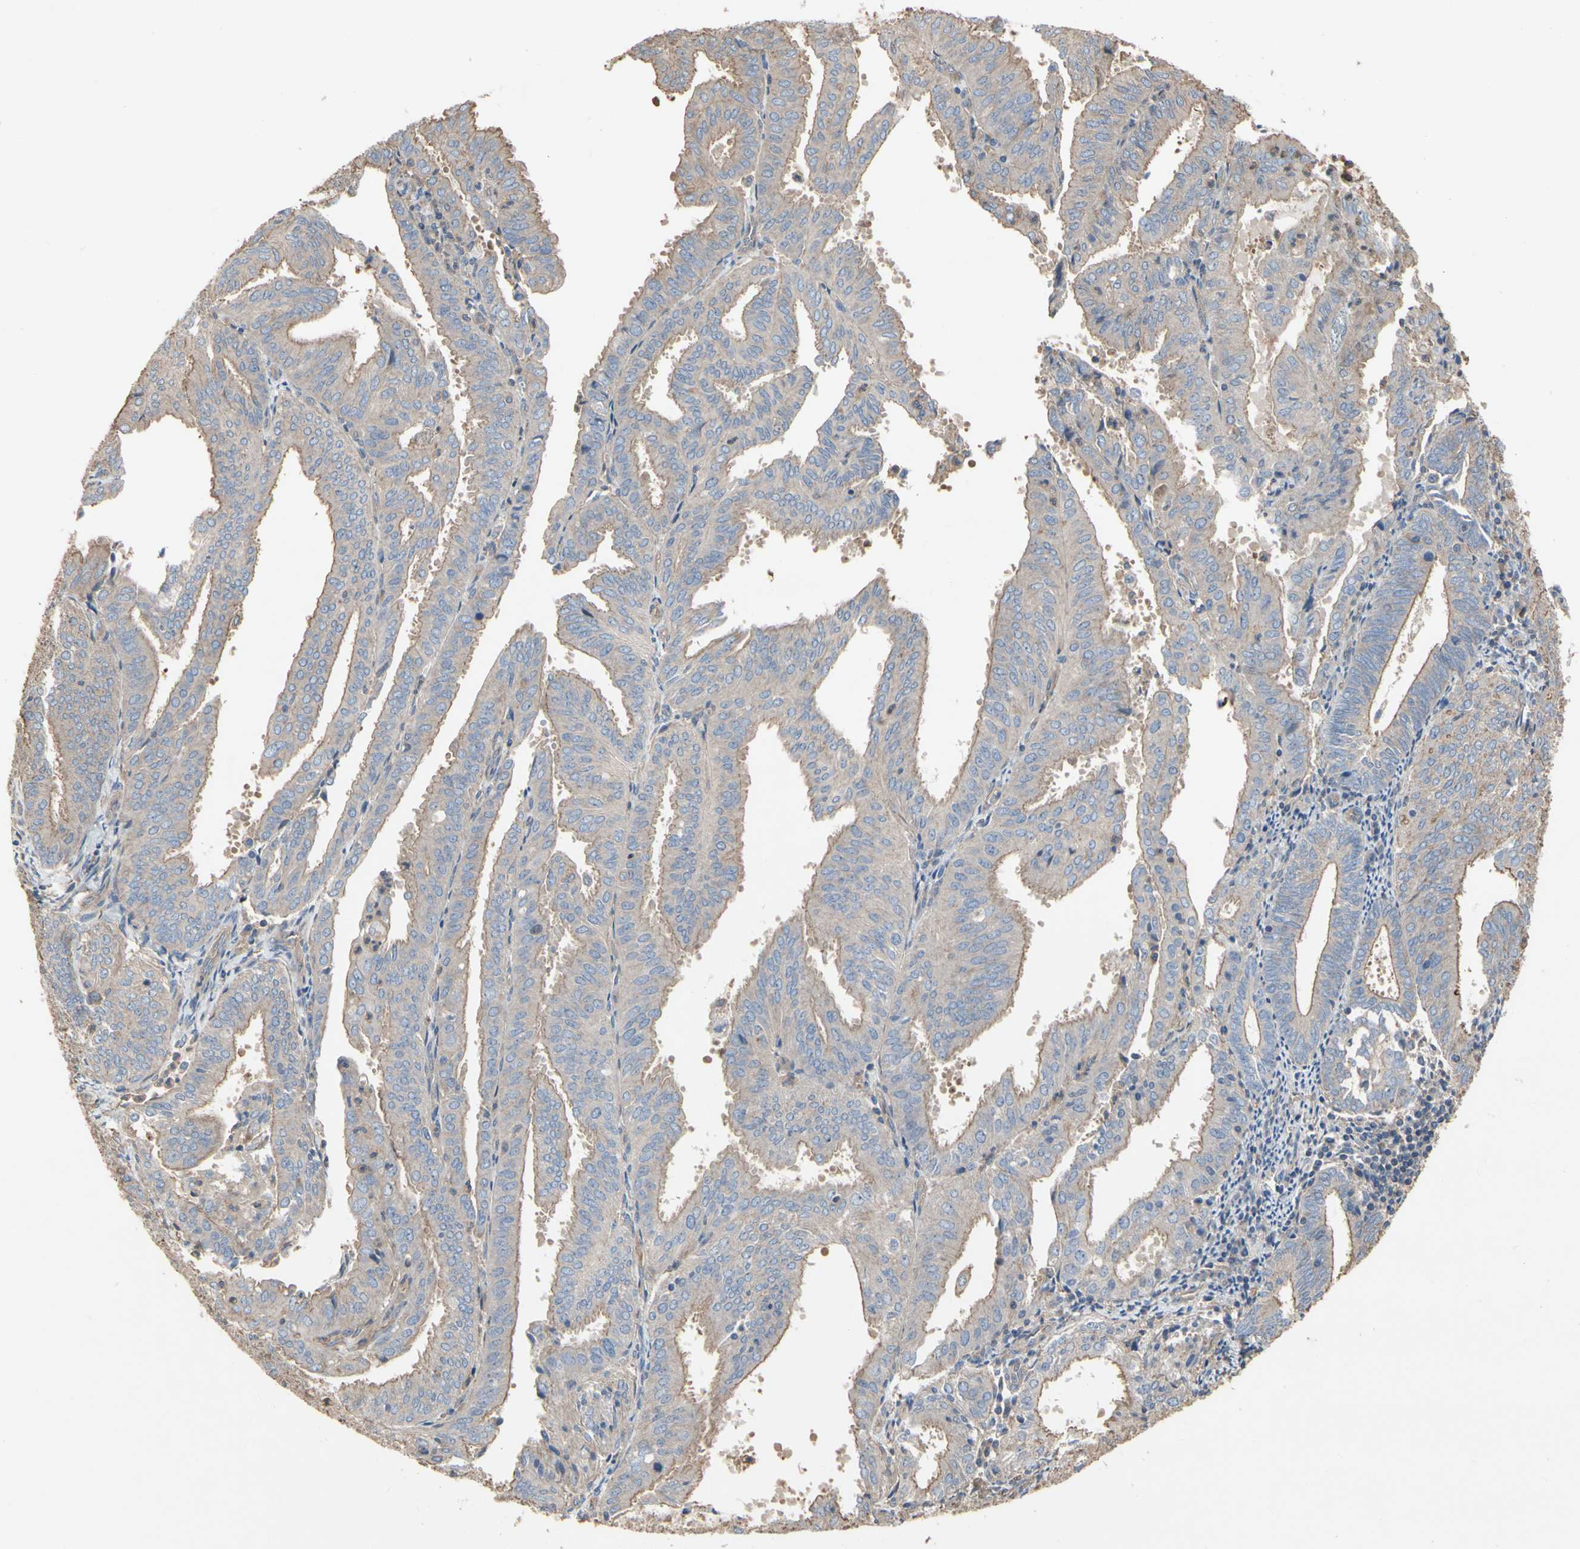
{"staining": {"intensity": "moderate", "quantity": ">75%", "location": "cytoplasmic/membranous"}, "tissue": "endometrial cancer", "cell_type": "Tumor cells", "image_type": "cancer", "snomed": [{"axis": "morphology", "description": "Adenocarcinoma, NOS"}, {"axis": "topography", "description": "Uterus"}], "caption": "An immunohistochemistry image of neoplastic tissue is shown. Protein staining in brown shows moderate cytoplasmic/membranous positivity in endometrial adenocarcinoma within tumor cells. The protein of interest is stained brown, and the nuclei are stained in blue (DAB (3,3'-diaminobenzidine) IHC with brightfield microscopy, high magnification).", "gene": "PDZK1", "patient": {"sex": "female", "age": 60}}